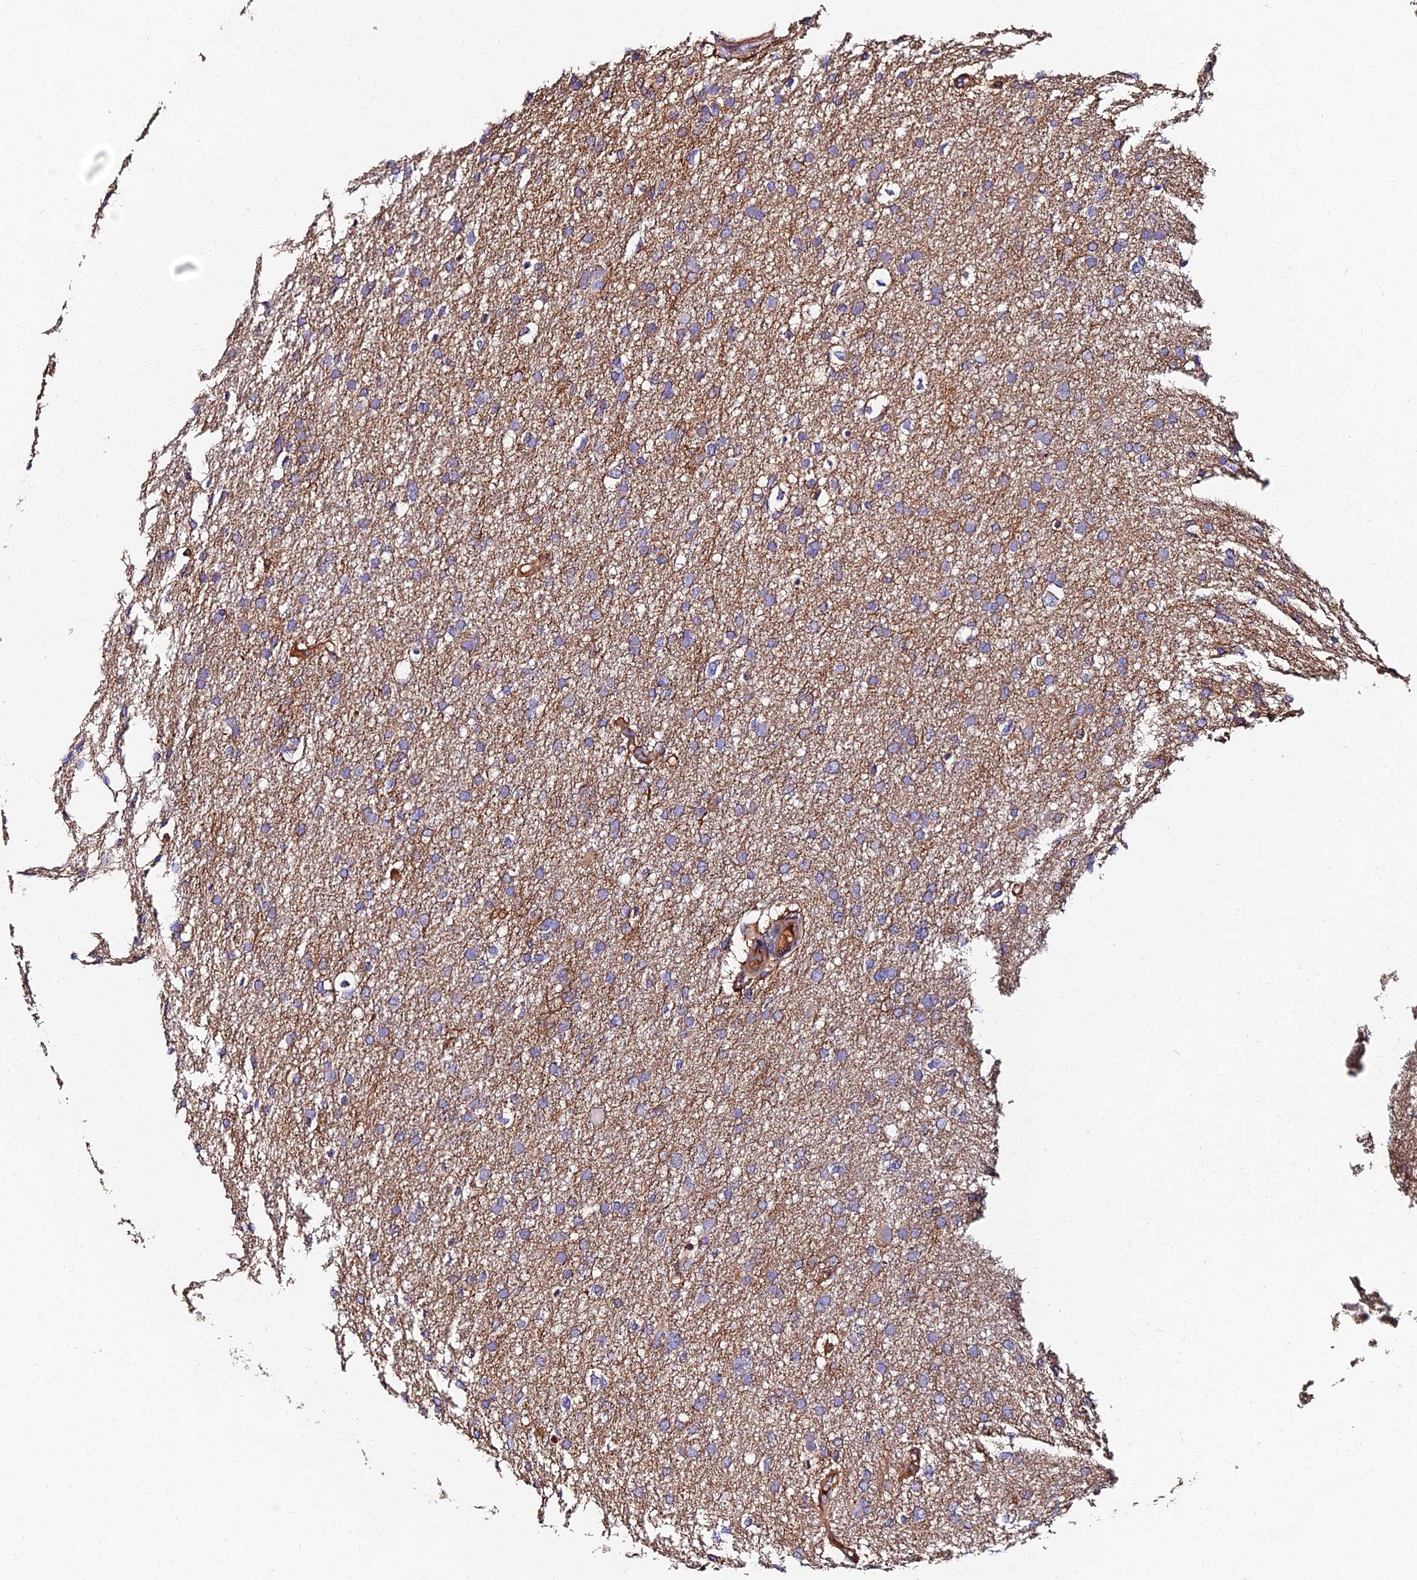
{"staining": {"intensity": "weak", "quantity": "25%-75%", "location": "cytoplasmic/membranous"}, "tissue": "glioma", "cell_type": "Tumor cells", "image_type": "cancer", "snomed": [{"axis": "morphology", "description": "Glioma, malignant, High grade"}, {"axis": "topography", "description": "Cerebral cortex"}], "caption": "This micrograph shows malignant glioma (high-grade) stained with immunohistochemistry (IHC) to label a protein in brown. The cytoplasmic/membranous of tumor cells show weak positivity for the protein. Nuclei are counter-stained blue.", "gene": "EXT1", "patient": {"sex": "female", "age": 36}}